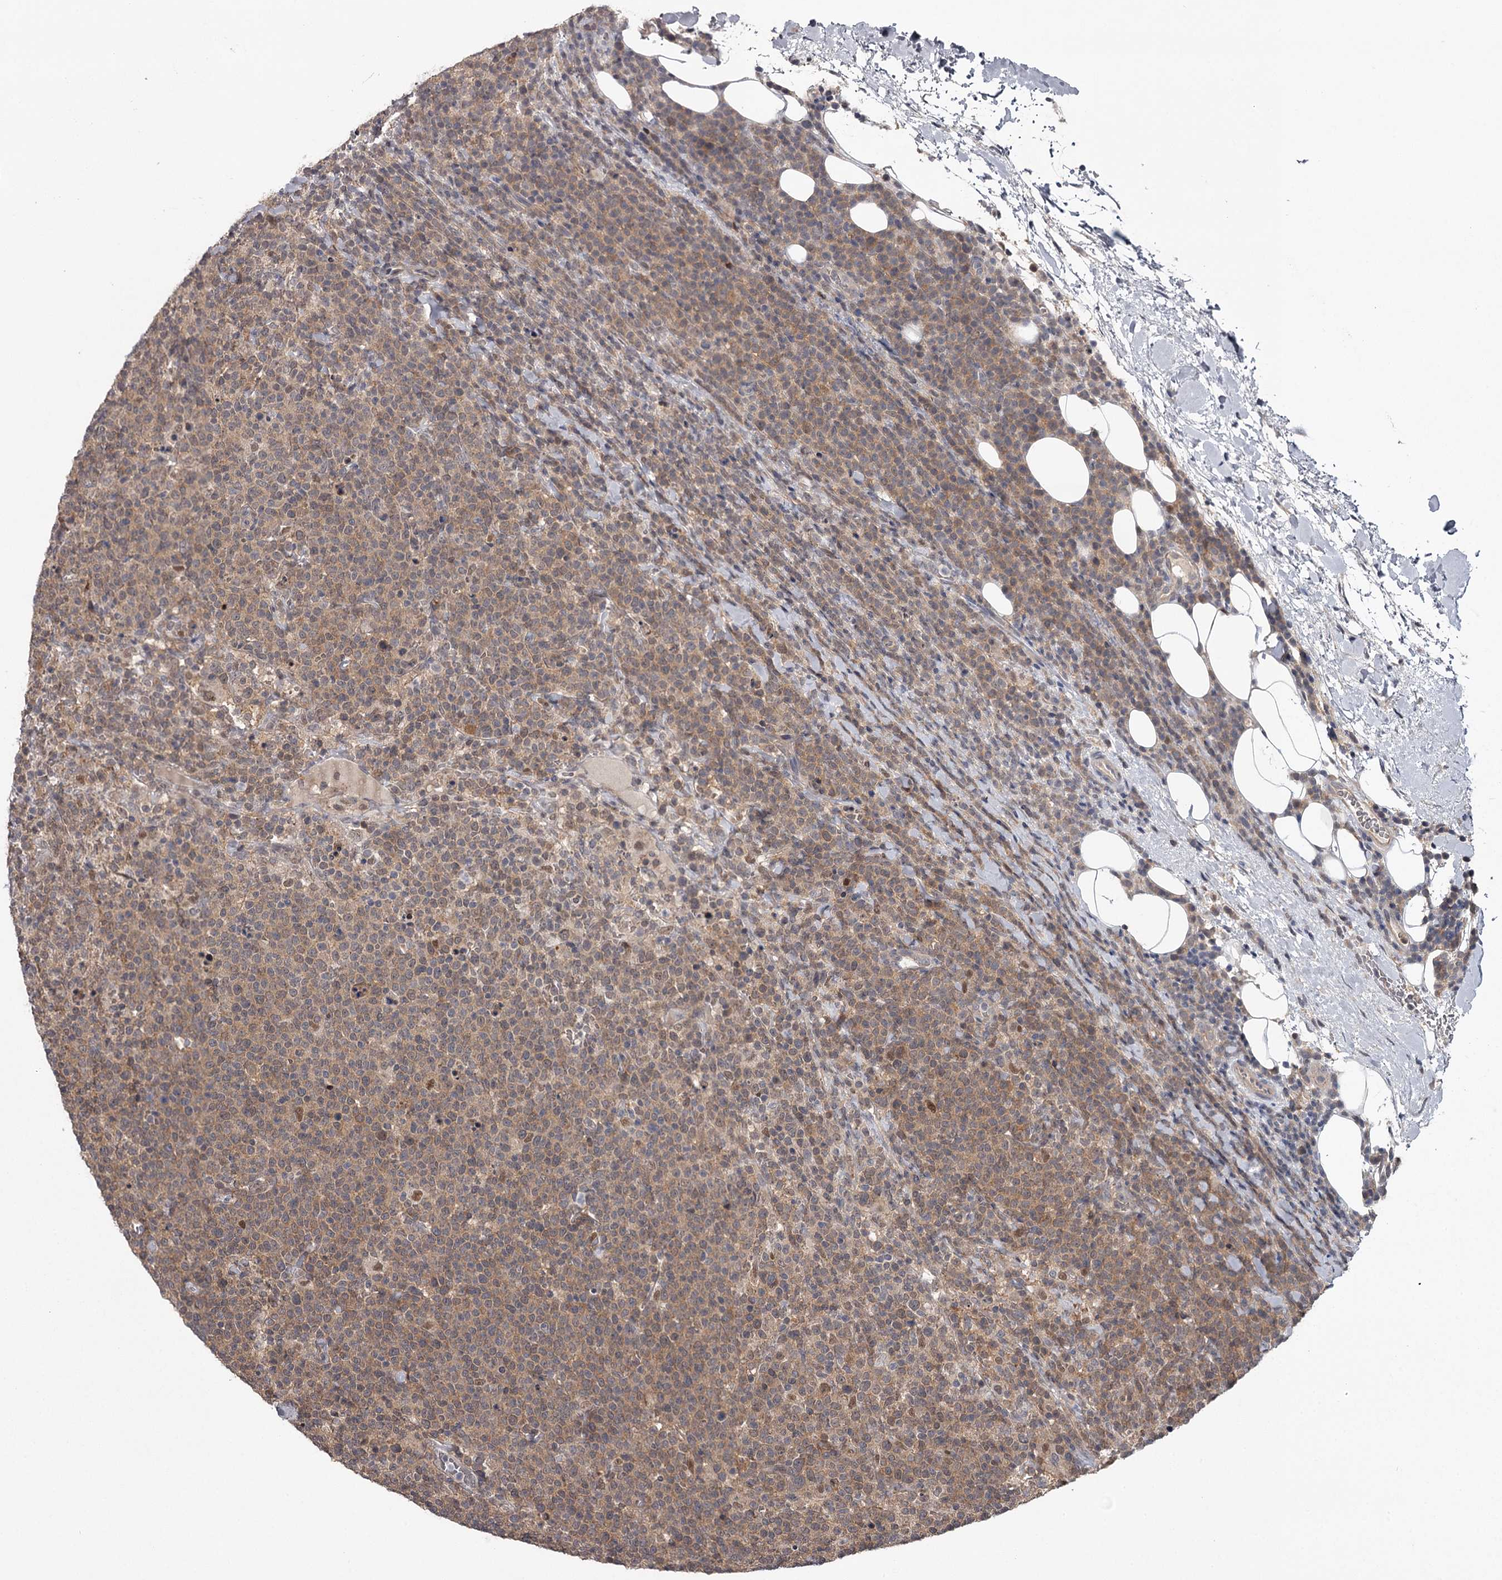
{"staining": {"intensity": "weak", "quantity": ">75%", "location": "cytoplasmic/membranous"}, "tissue": "lymphoma", "cell_type": "Tumor cells", "image_type": "cancer", "snomed": [{"axis": "morphology", "description": "Malignant lymphoma, non-Hodgkin's type, High grade"}, {"axis": "topography", "description": "Lymph node"}], "caption": "Immunohistochemistry micrograph of human lymphoma stained for a protein (brown), which shows low levels of weak cytoplasmic/membranous expression in about >75% of tumor cells.", "gene": "GTSF1", "patient": {"sex": "male", "age": 61}}